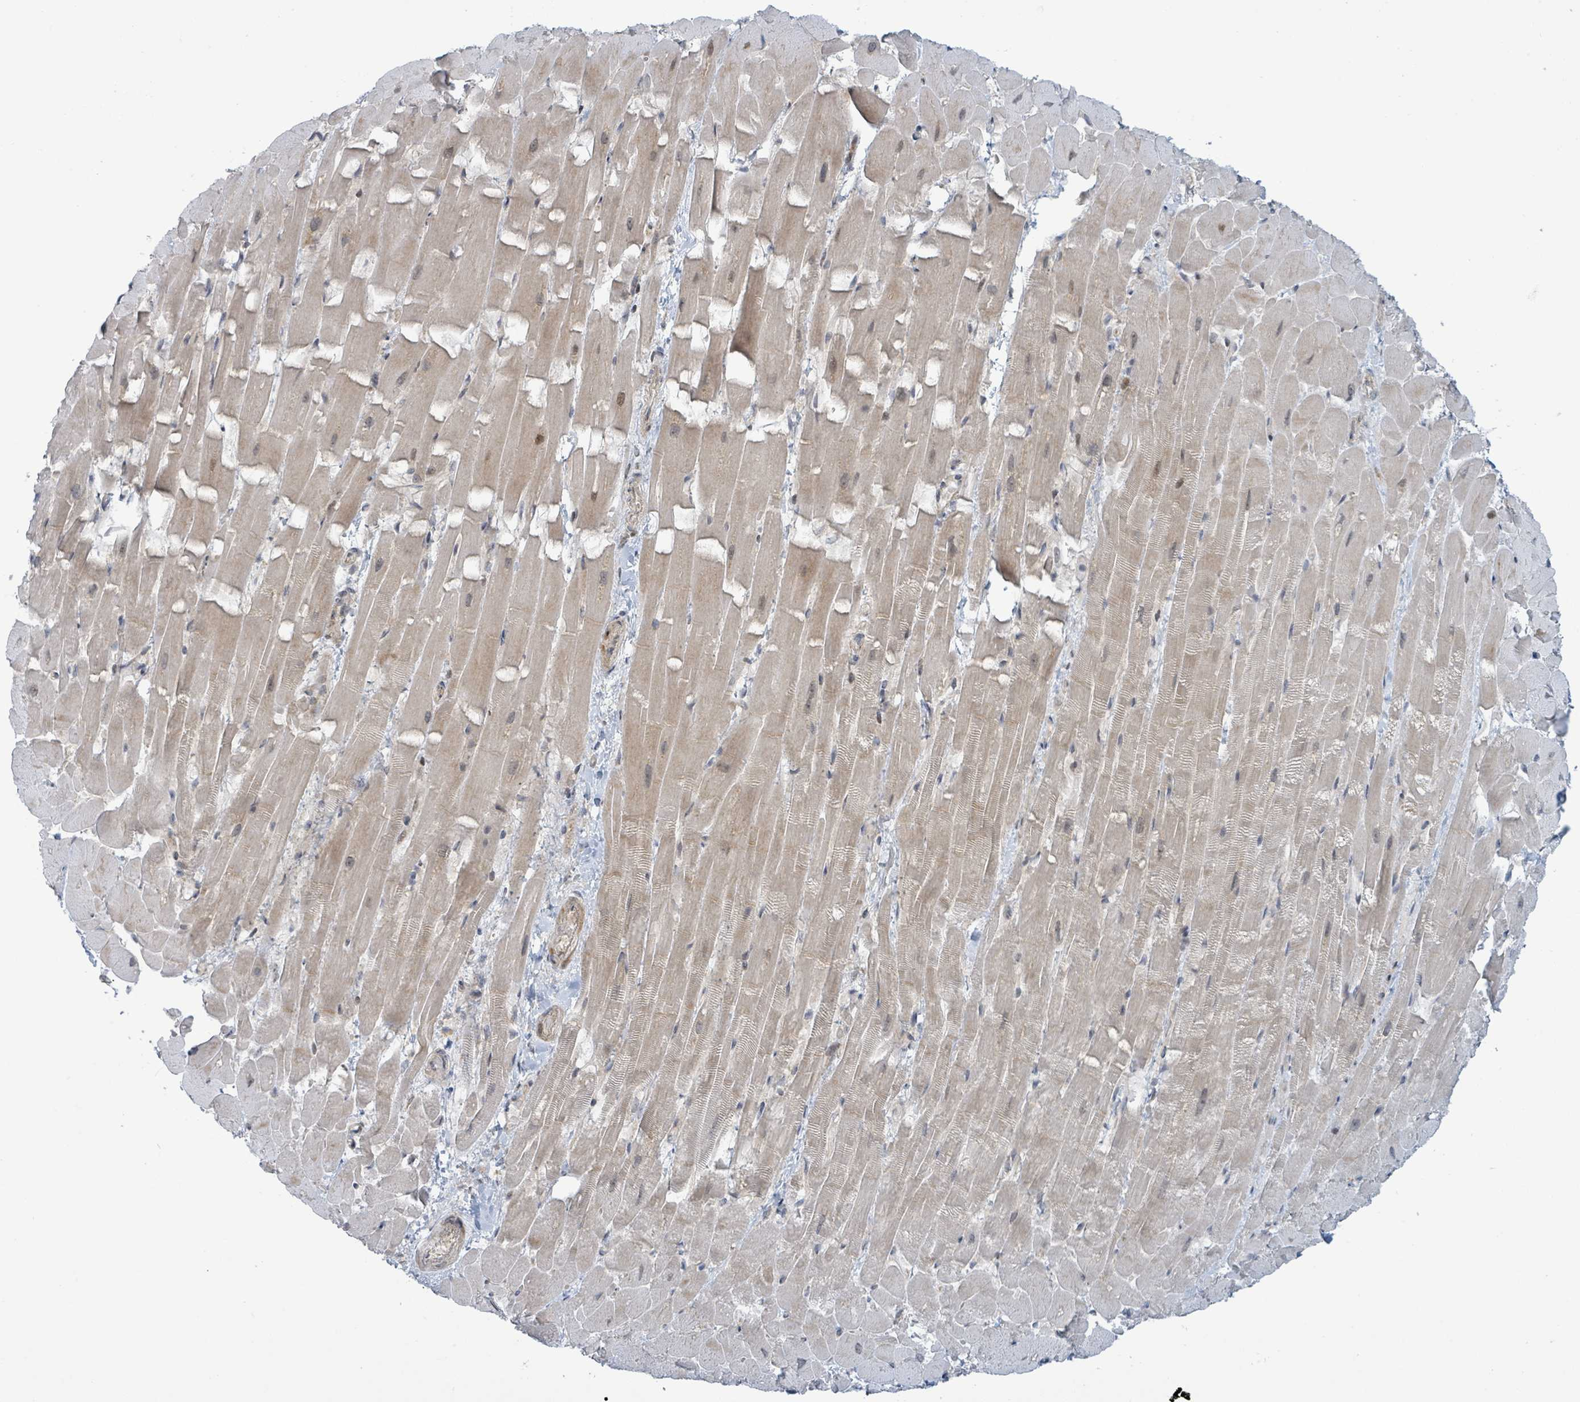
{"staining": {"intensity": "weak", "quantity": "<25%", "location": "cytoplasmic/membranous,nuclear"}, "tissue": "heart muscle", "cell_type": "Cardiomyocytes", "image_type": "normal", "snomed": [{"axis": "morphology", "description": "Normal tissue, NOS"}, {"axis": "topography", "description": "Heart"}], "caption": "An immunohistochemistry (IHC) image of unremarkable heart muscle is shown. There is no staining in cardiomyocytes of heart muscle.", "gene": "RPL32", "patient": {"sex": "male", "age": 37}}